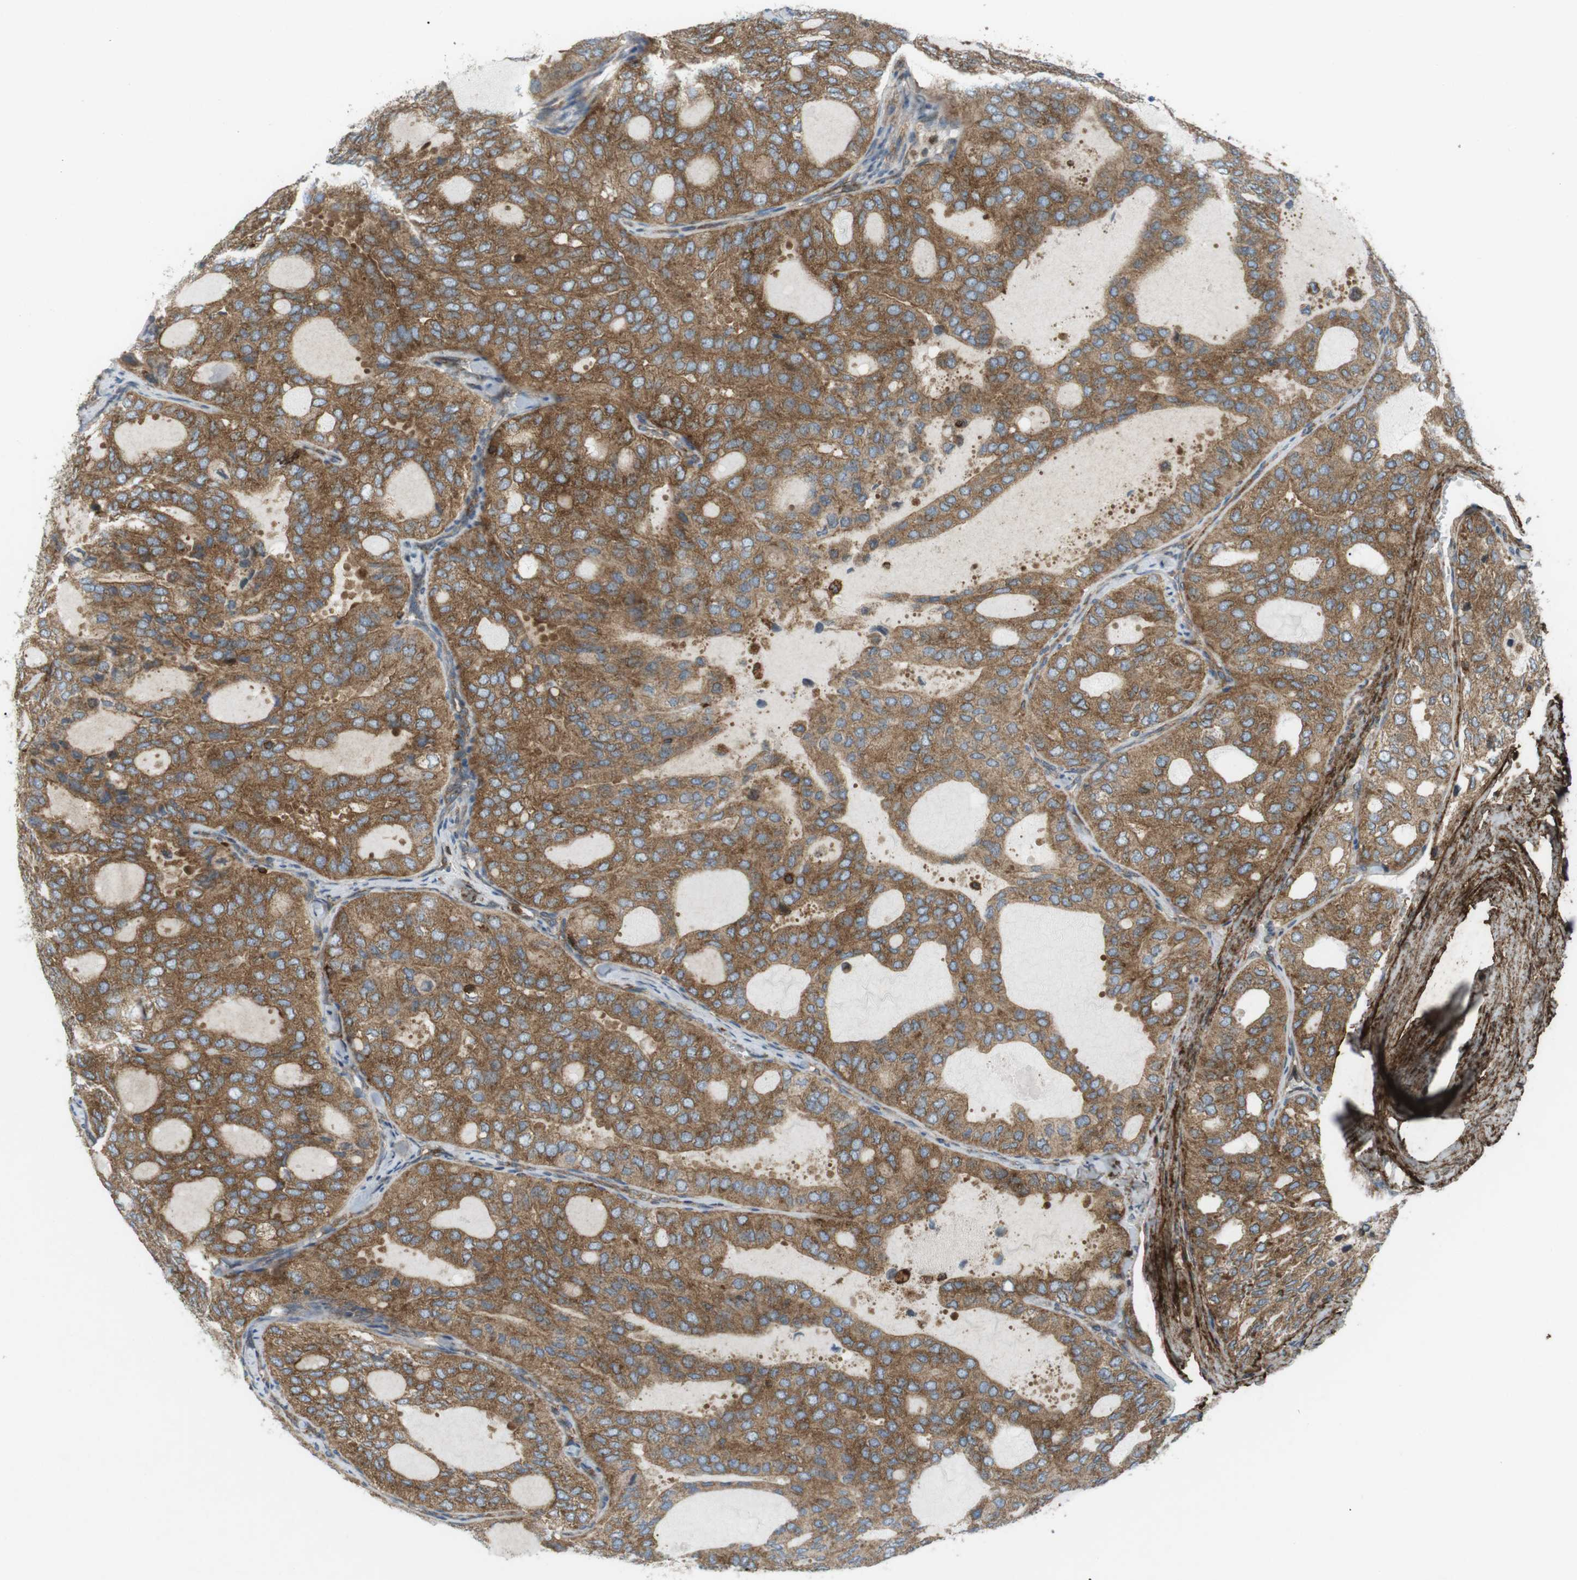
{"staining": {"intensity": "moderate", "quantity": ">75%", "location": "cytoplasmic/membranous"}, "tissue": "thyroid cancer", "cell_type": "Tumor cells", "image_type": "cancer", "snomed": [{"axis": "morphology", "description": "Follicular adenoma carcinoma, NOS"}, {"axis": "topography", "description": "Thyroid gland"}], "caption": "Brown immunohistochemical staining in human thyroid cancer (follicular adenoma carcinoma) reveals moderate cytoplasmic/membranous positivity in approximately >75% of tumor cells.", "gene": "FLII", "patient": {"sex": "male", "age": 75}}